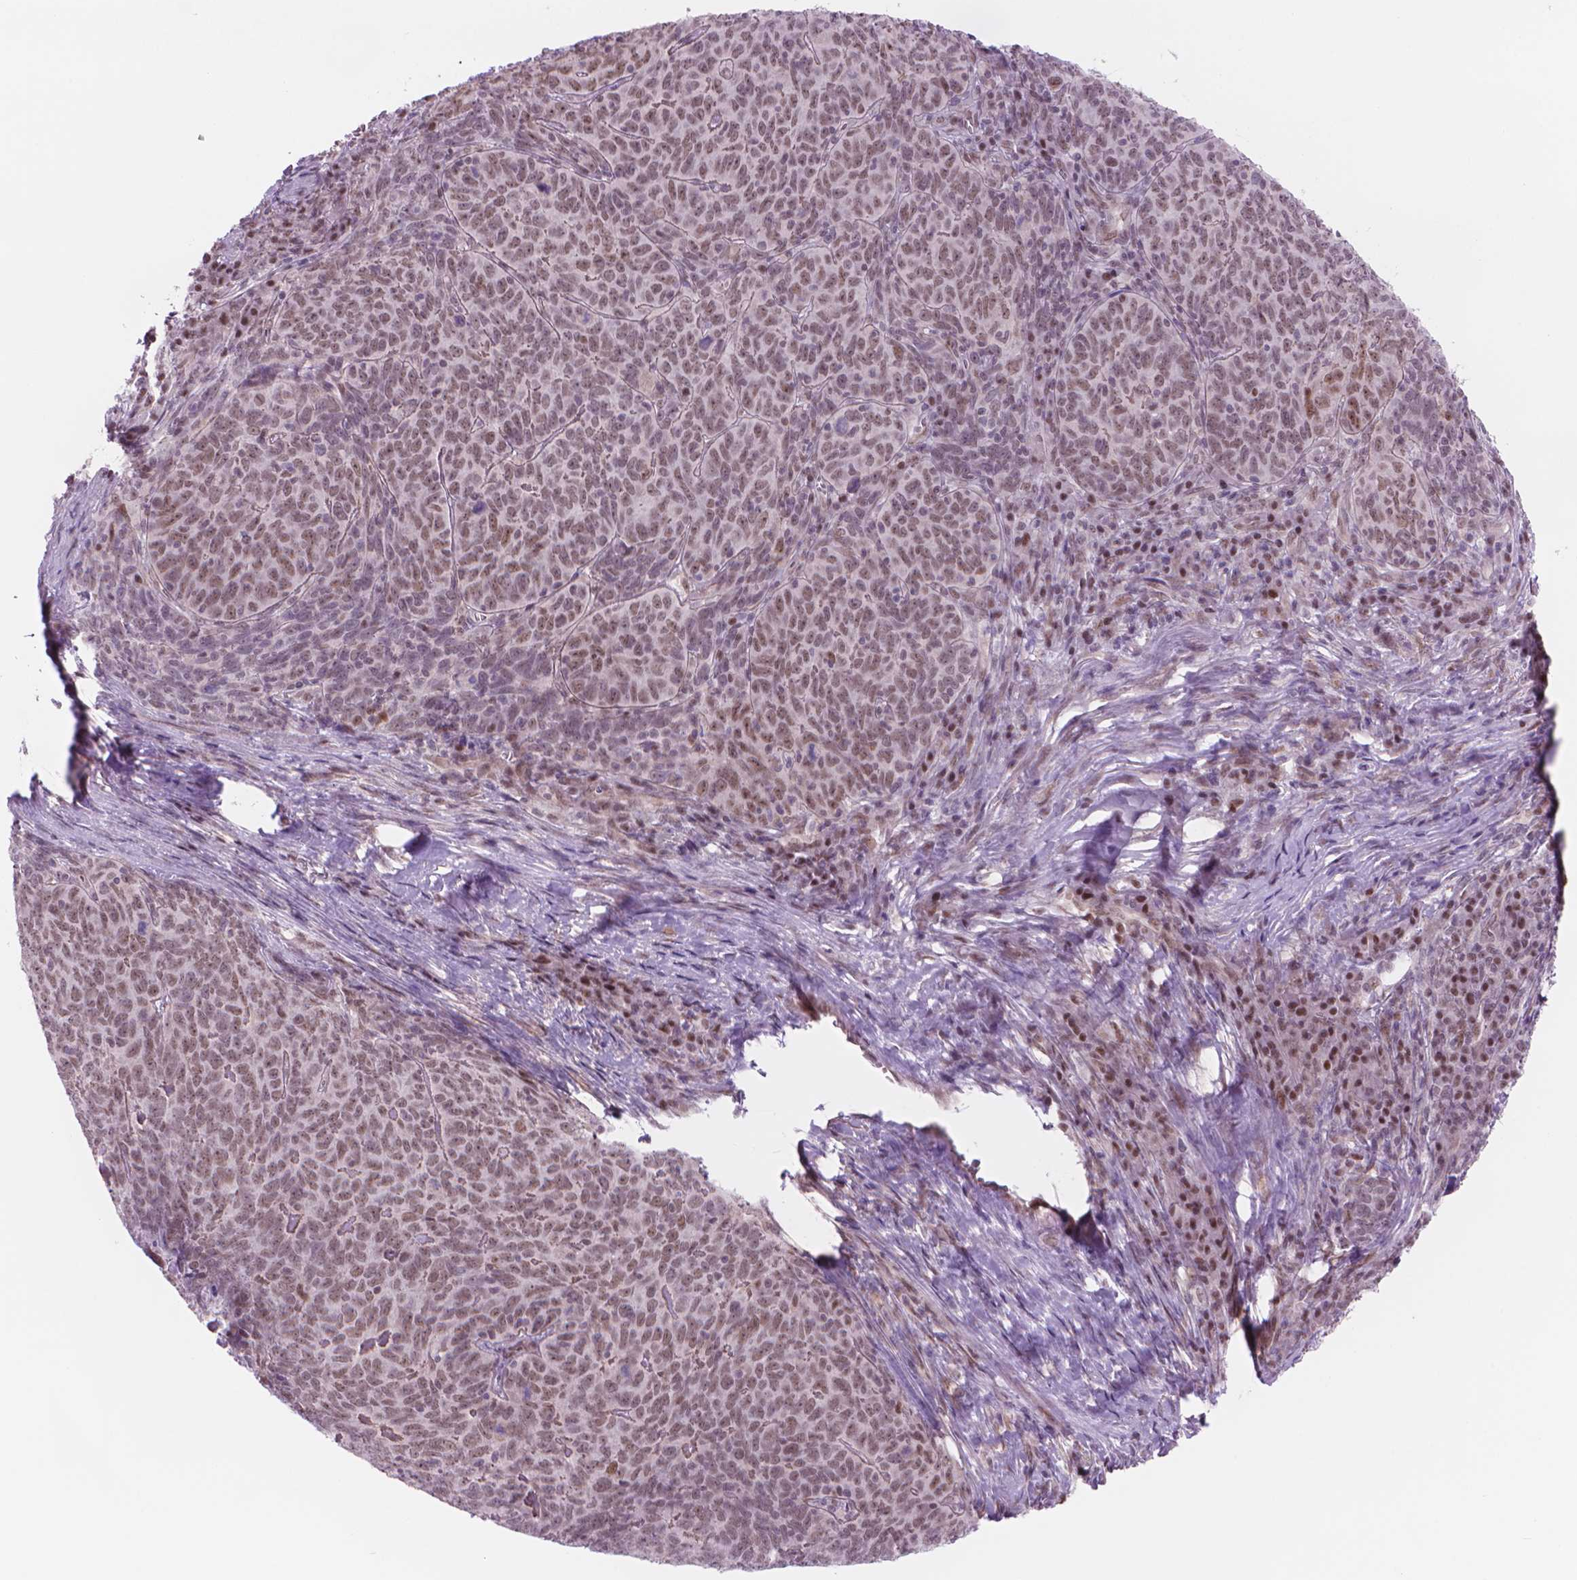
{"staining": {"intensity": "moderate", "quantity": ">75%", "location": "nuclear"}, "tissue": "skin cancer", "cell_type": "Tumor cells", "image_type": "cancer", "snomed": [{"axis": "morphology", "description": "Squamous cell carcinoma, NOS"}, {"axis": "topography", "description": "Skin"}, {"axis": "topography", "description": "Anal"}], "caption": "DAB immunohistochemical staining of skin squamous cell carcinoma exhibits moderate nuclear protein expression in about >75% of tumor cells. Using DAB (3,3'-diaminobenzidine) (brown) and hematoxylin (blue) stains, captured at high magnification using brightfield microscopy.", "gene": "POLR3D", "patient": {"sex": "female", "age": 51}}